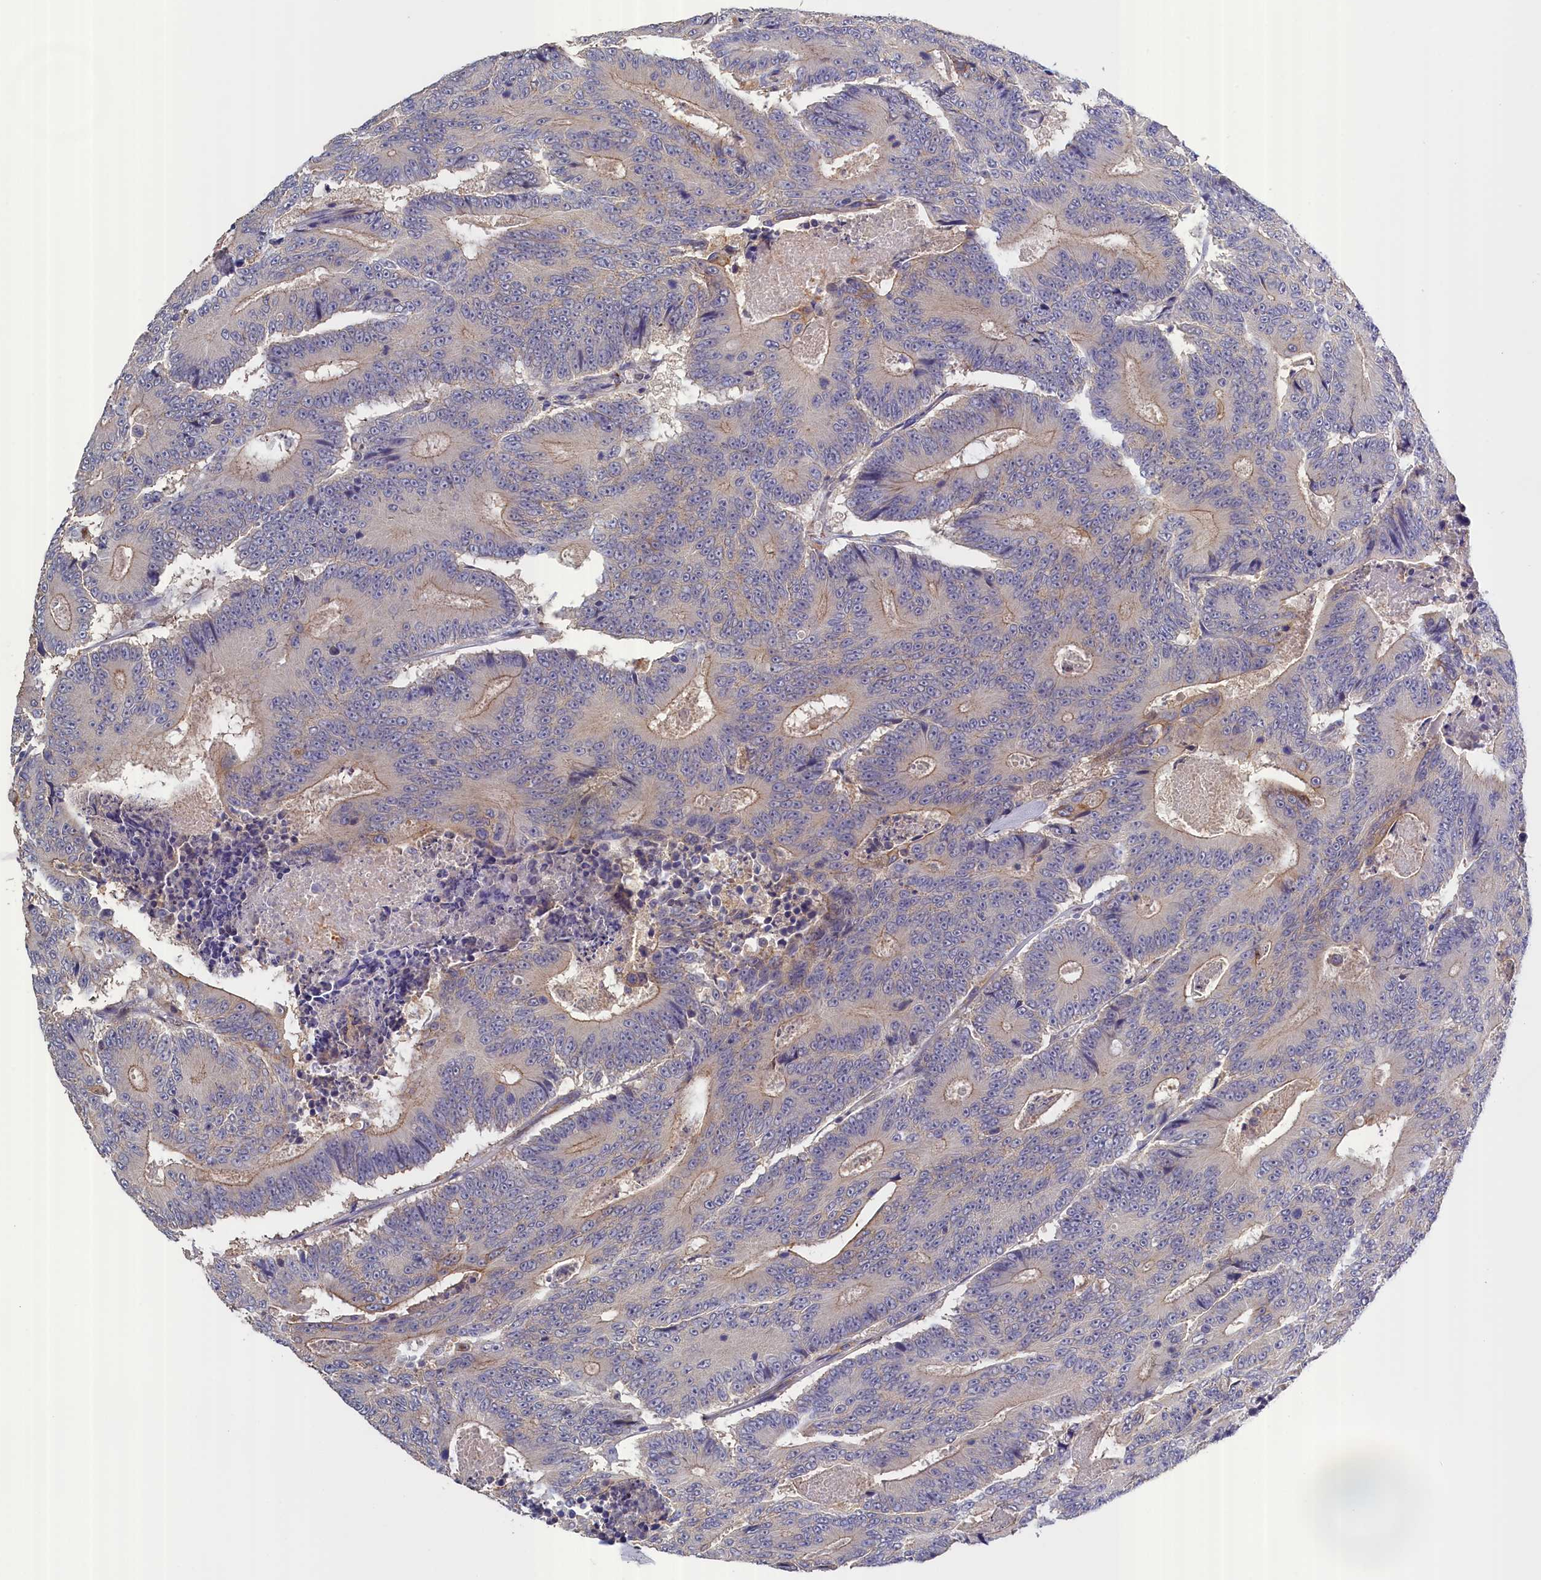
{"staining": {"intensity": "weak", "quantity": "<25%", "location": "cytoplasmic/membranous"}, "tissue": "colorectal cancer", "cell_type": "Tumor cells", "image_type": "cancer", "snomed": [{"axis": "morphology", "description": "Adenocarcinoma, NOS"}, {"axis": "topography", "description": "Colon"}], "caption": "IHC of adenocarcinoma (colorectal) reveals no expression in tumor cells.", "gene": "COL19A1", "patient": {"sex": "male", "age": 83}}